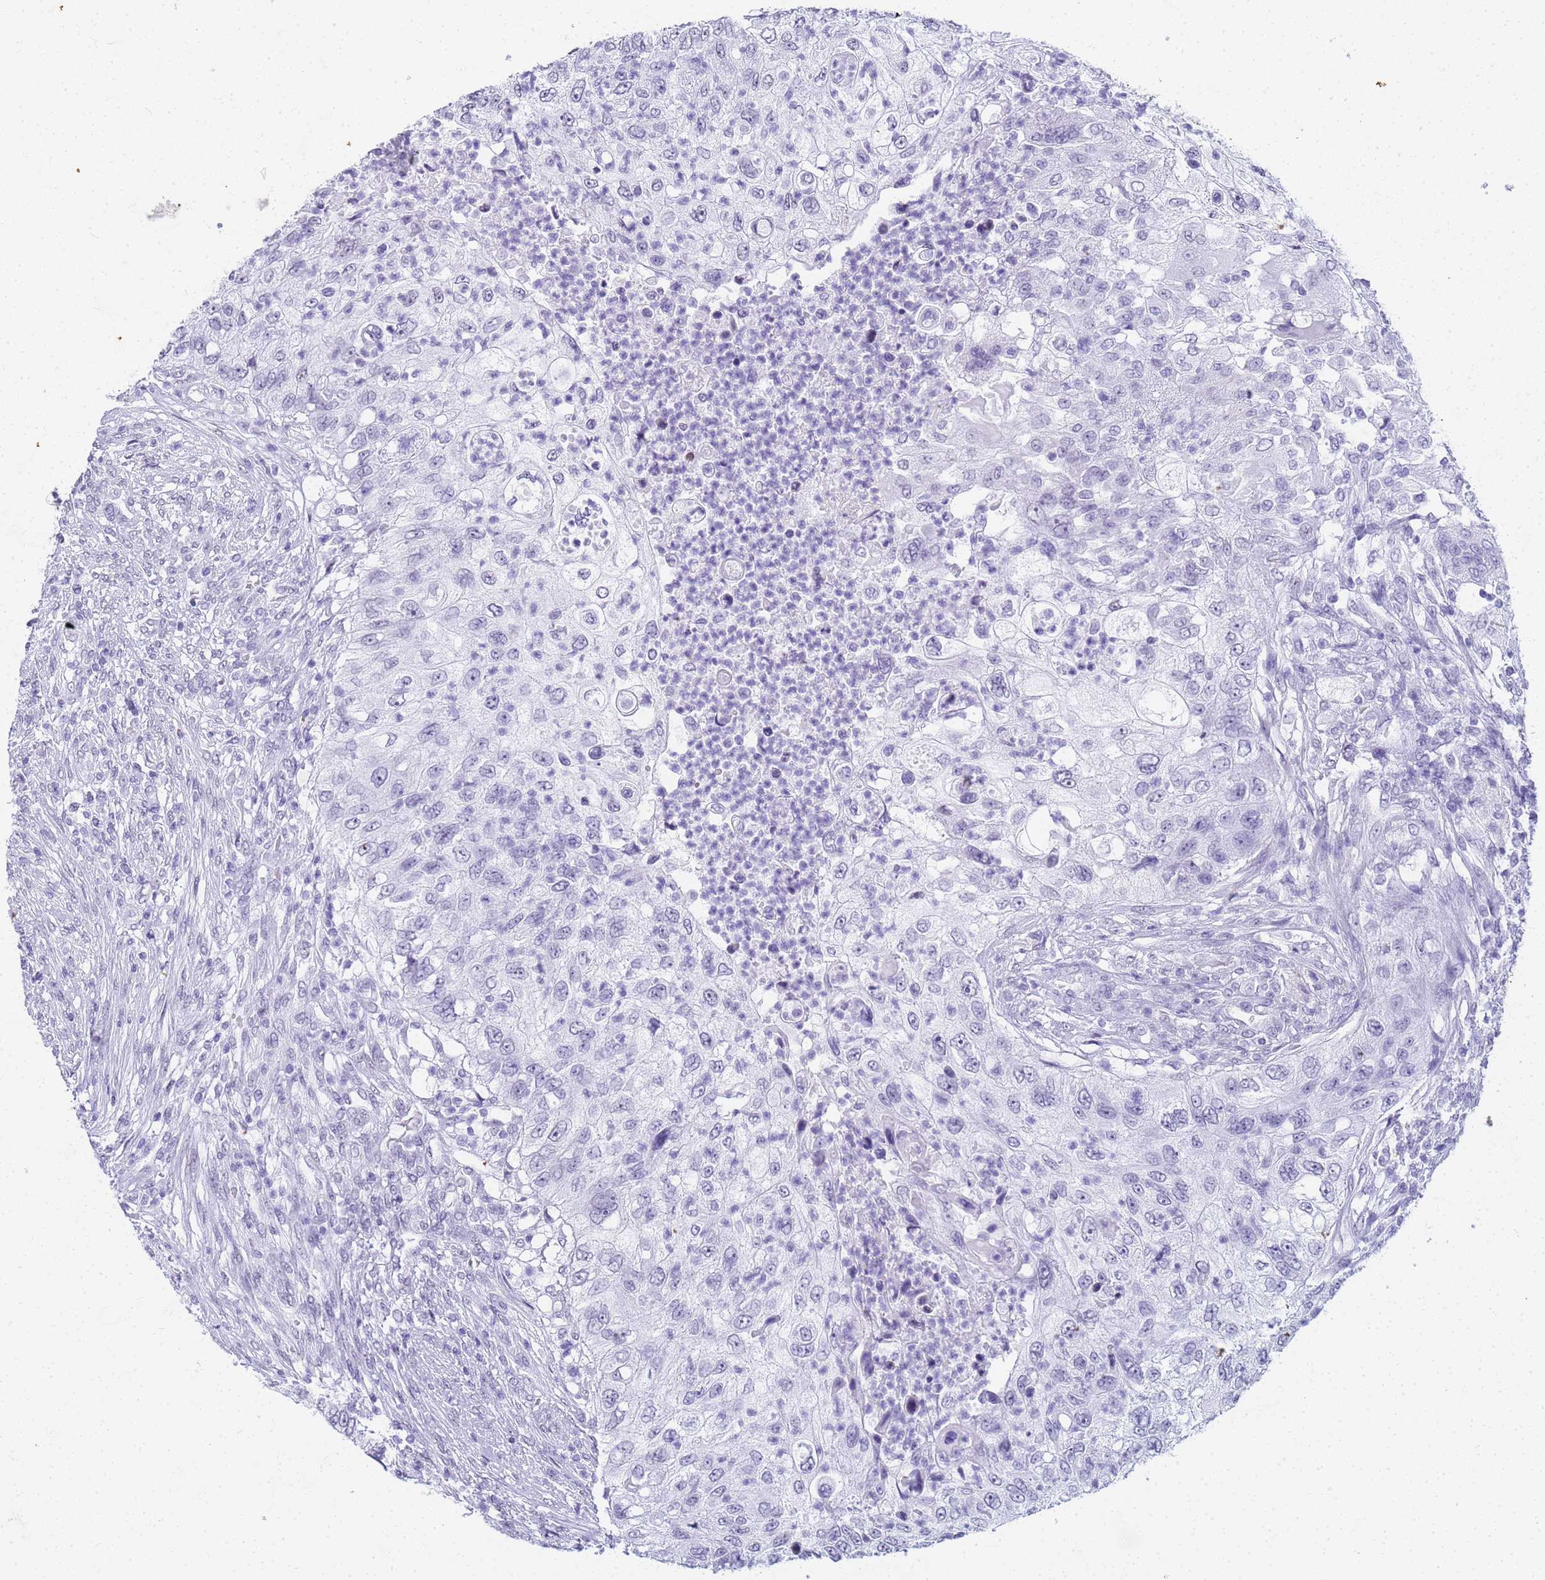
{"staining": {"intensity": "negative", "quantity": "none", "location": "none"}, "tissue": "urothelial cancer", "cell_type": "Tumor cells", "image_type": "cancer", "snomed": [{"axis": "morphology", "description": "Urothelial carcinoma, High grade"}, {"axis": "topography", "description": "Urinary bladder"}], "caption": "Tumor cells are negative for brown protein staining in urothelial carcinoma (high-grade).", "gene": "SLC7A9", "patient": {"sex": "female", "age": 60}}